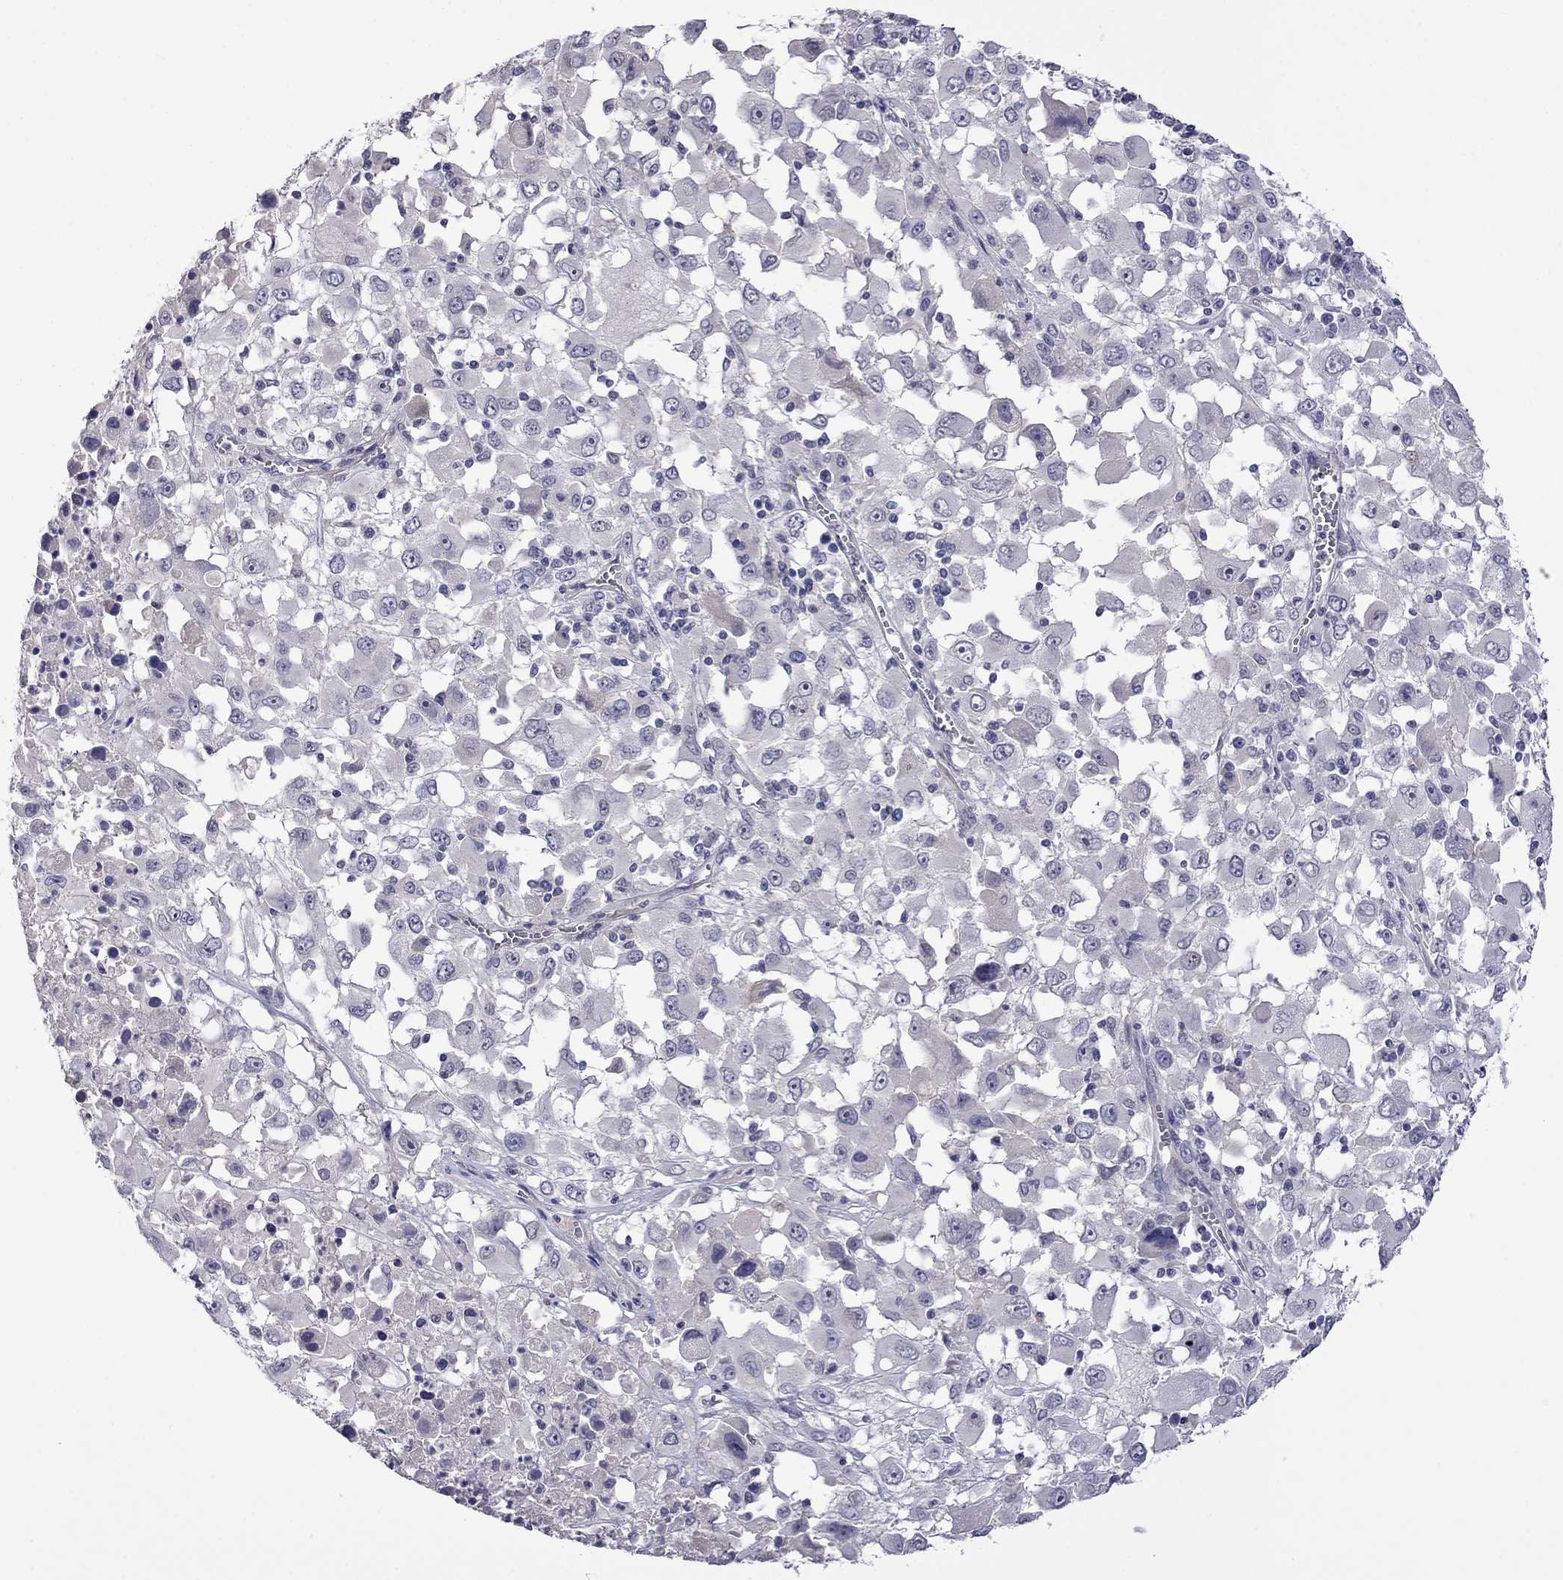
{"staining": {"intensity": "negative", "quantity": "none", "location": "none"}, "tissue": "melanoma", "cell_type": "Tumor cells", "image_type": "cancer", "snomed": [{"axis": "morphology", "description": "Malignant melanoma, Metastatic site"}, {"axis": "topography", "description": "Soft tissue"}], "caption": "The immunohistochemistry image has no significant positivity in tumor cells of melanoma tissue.", "gene": "STAR", "patient": {"sex": "male", "age": 50}}